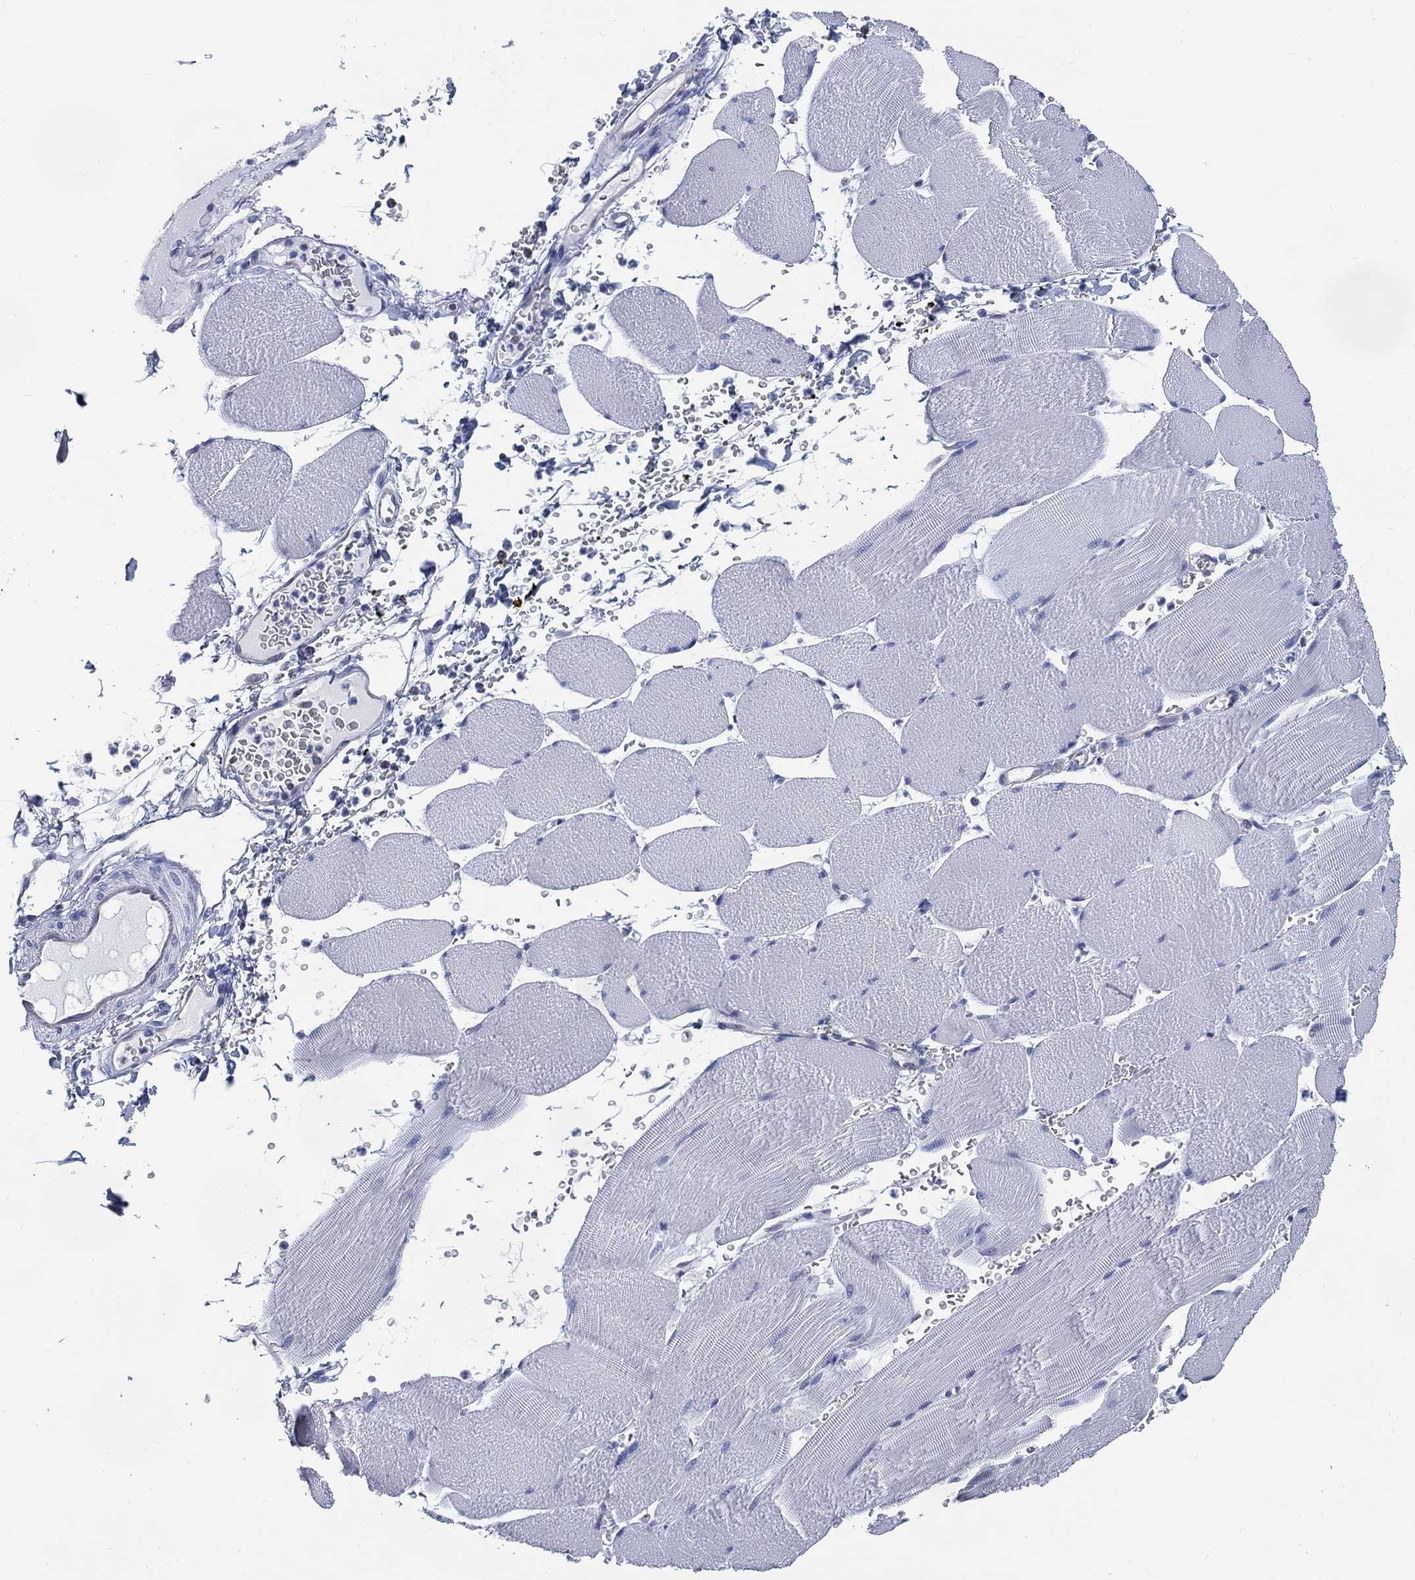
{"staining": {"intensity": "negative", "quantity": "none", "location": "none"}, "tissue": "skeletal muscle", "cell_type": "Myocytes", "image_type": "normal", "snomed": [{"axis": "morphology", "description": "Normal tissue, NOS"}, {"axis": "topography", "description": "Skeletal muscle"}], "caption": "The immunohistochemistry (IHC) image has no significant positivity in myocytes of skeletal muscle.", "gene": "DDI1", "patient": {"sex": "male", "age": 56}}